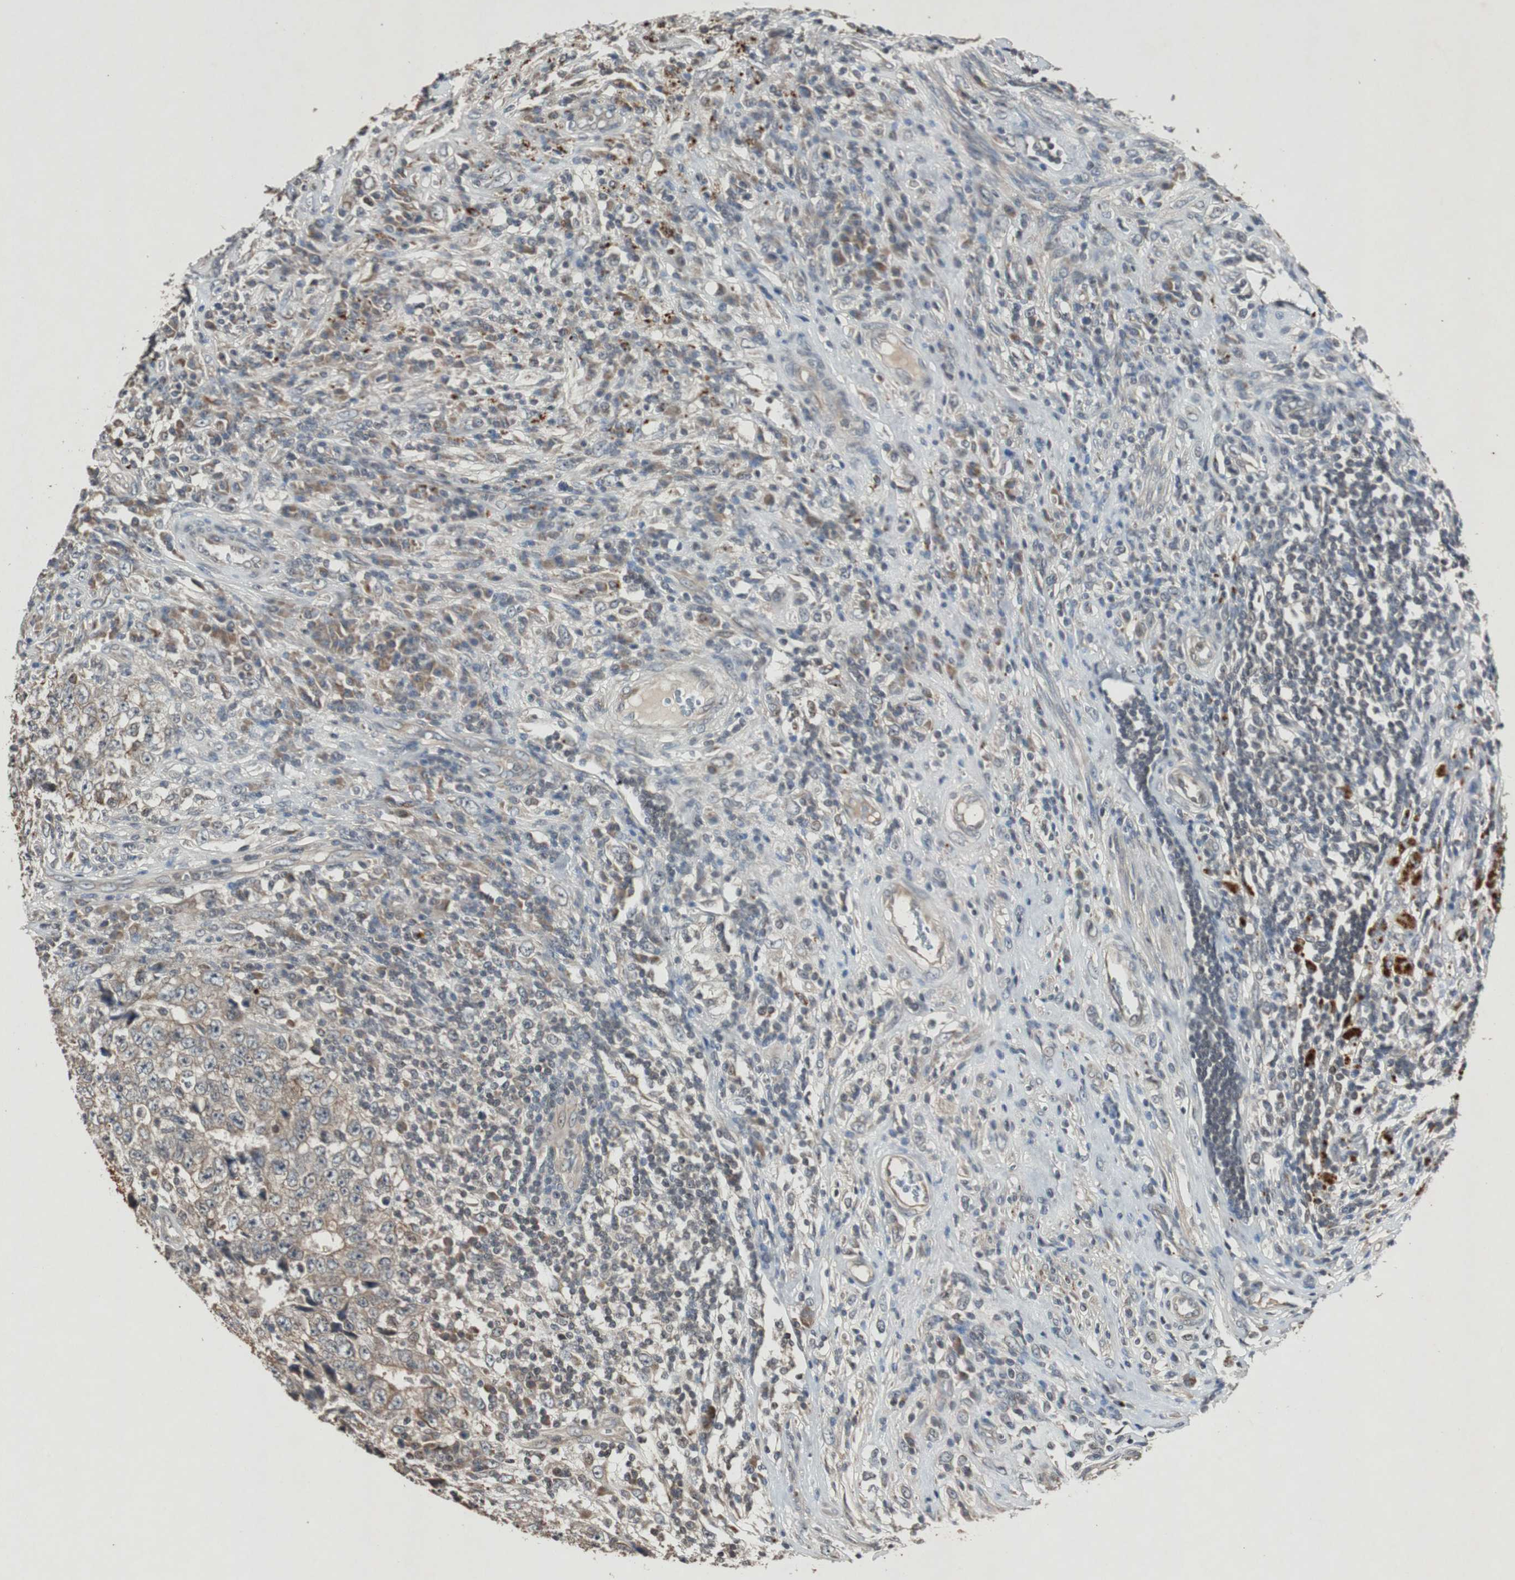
{"staining": {"intensity": "weak", "quantity": ">75%", "location": "cytoplasmic/membranous"}, "tissue": "testis cancer", "cell_type": "Tumor cells", "image_type": "cancer", "snomed": [{"axis": "morphology", "description": "Necrosis, NOS"}, {"axis": "morphology", "description": "Carcinoma, Embryonal, NOS"}, {"axis": "topography", "description": "Testis"}], "caption": "Human testis cancer stained with a protein marker reveals weak staining in tumor cells.", "gene": "SLIT2", "patient": {"sex": "male", "age": 19}}